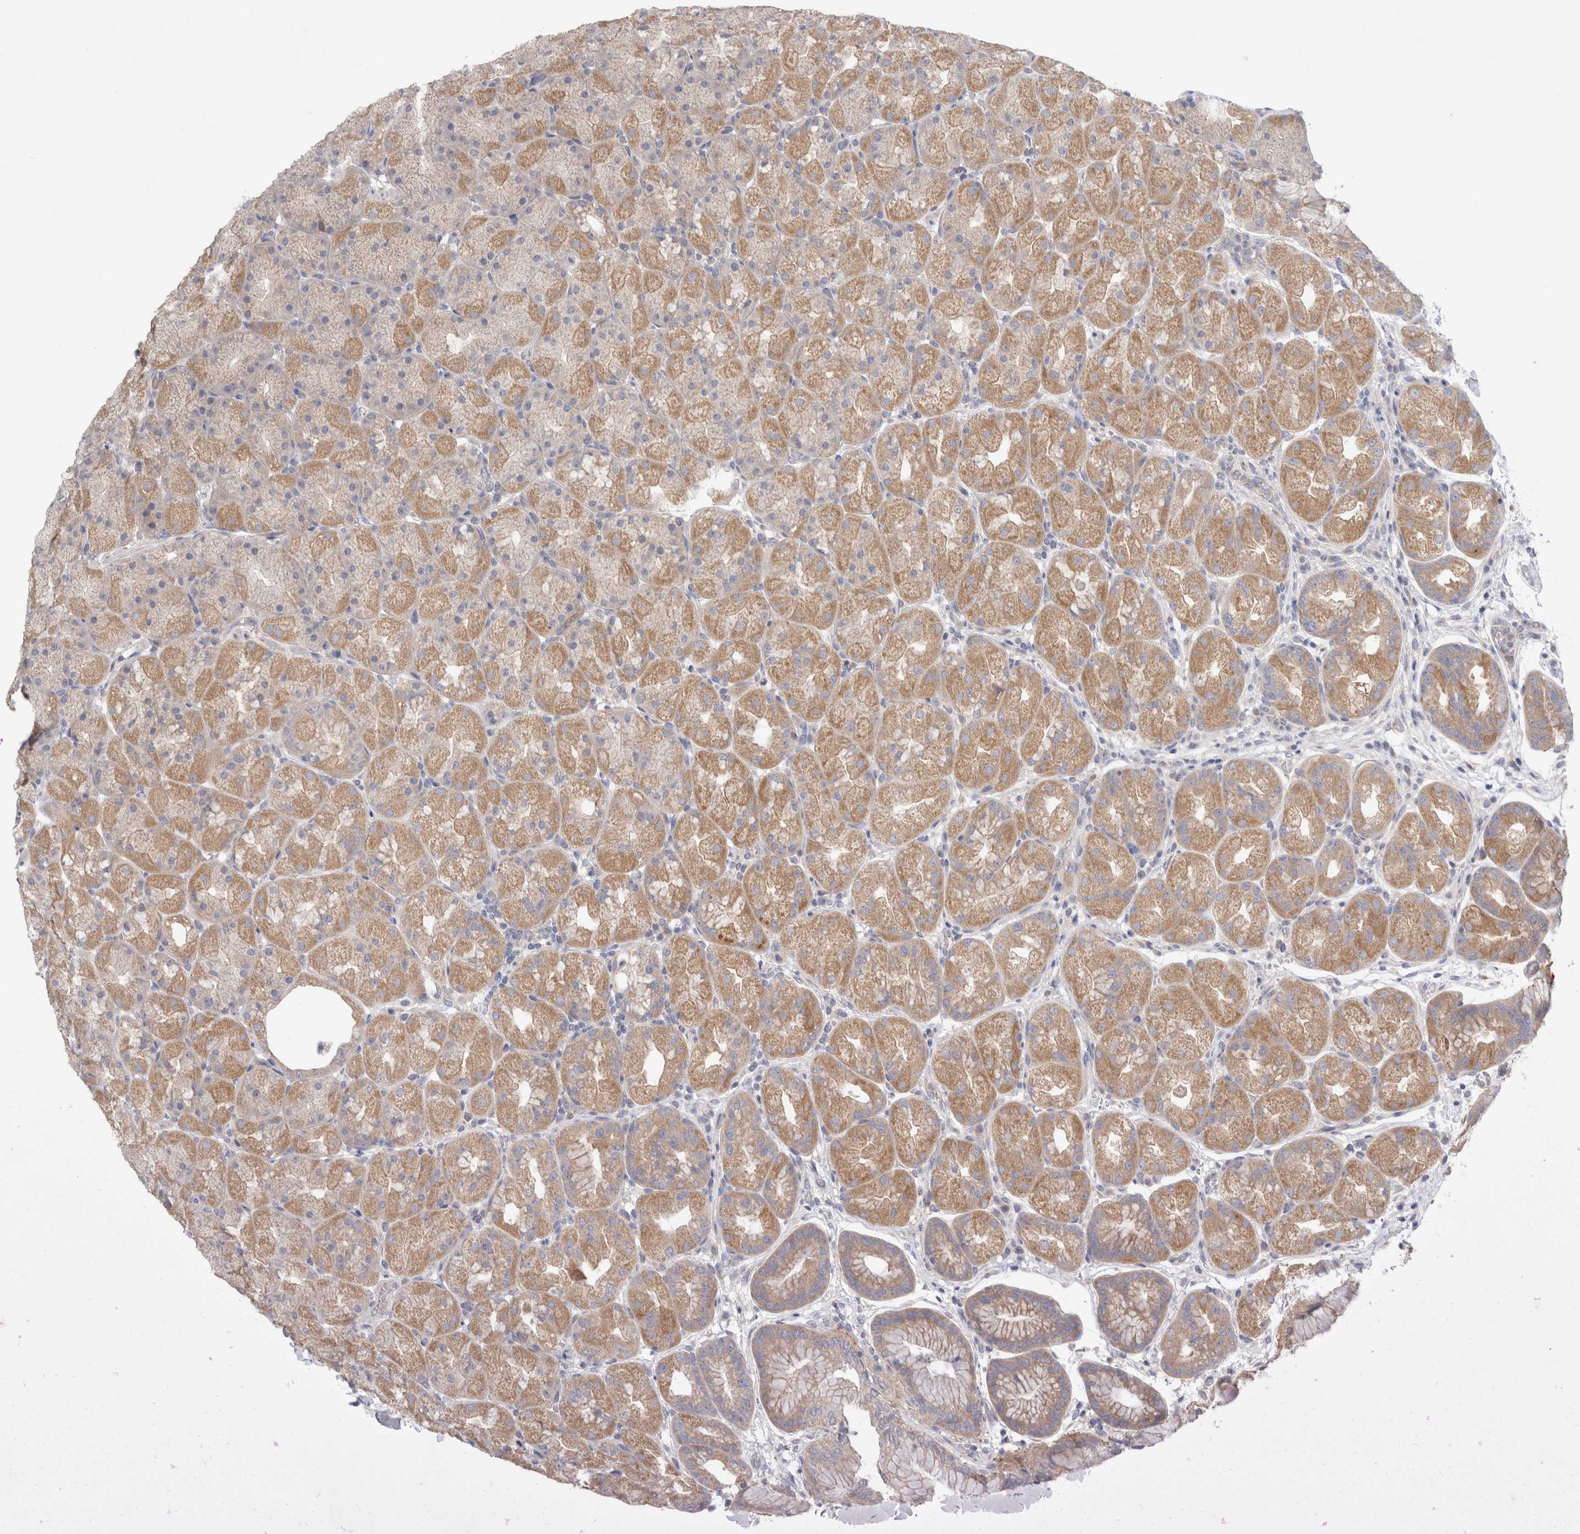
{"staining": {"intensity": "moderate", "quantity": ">75%", "location": "cytoplasmic/membranous"}, "tissue": "stomach", "cell_type": "Glandular cells", "image_type": "normal", "snomed": [{"axis": "morphology", "description": "Normal tissue, NOS"}, {"axis": "topography", "description": "Stomach, upper"}, {"axis": "topography", "description": "Stomach"}], "caption": "Glandular cells exhibit medium levels of moderate cytoplasmic/membranous positivity in approximately >75% of cells in unremarkable stomach. (DAB (3,3'-diaminobenzidine) IHC with brightfield microscopy, high magnification).", "gene": "IFT74", "patient": {"sex": "male", "age": 48}}